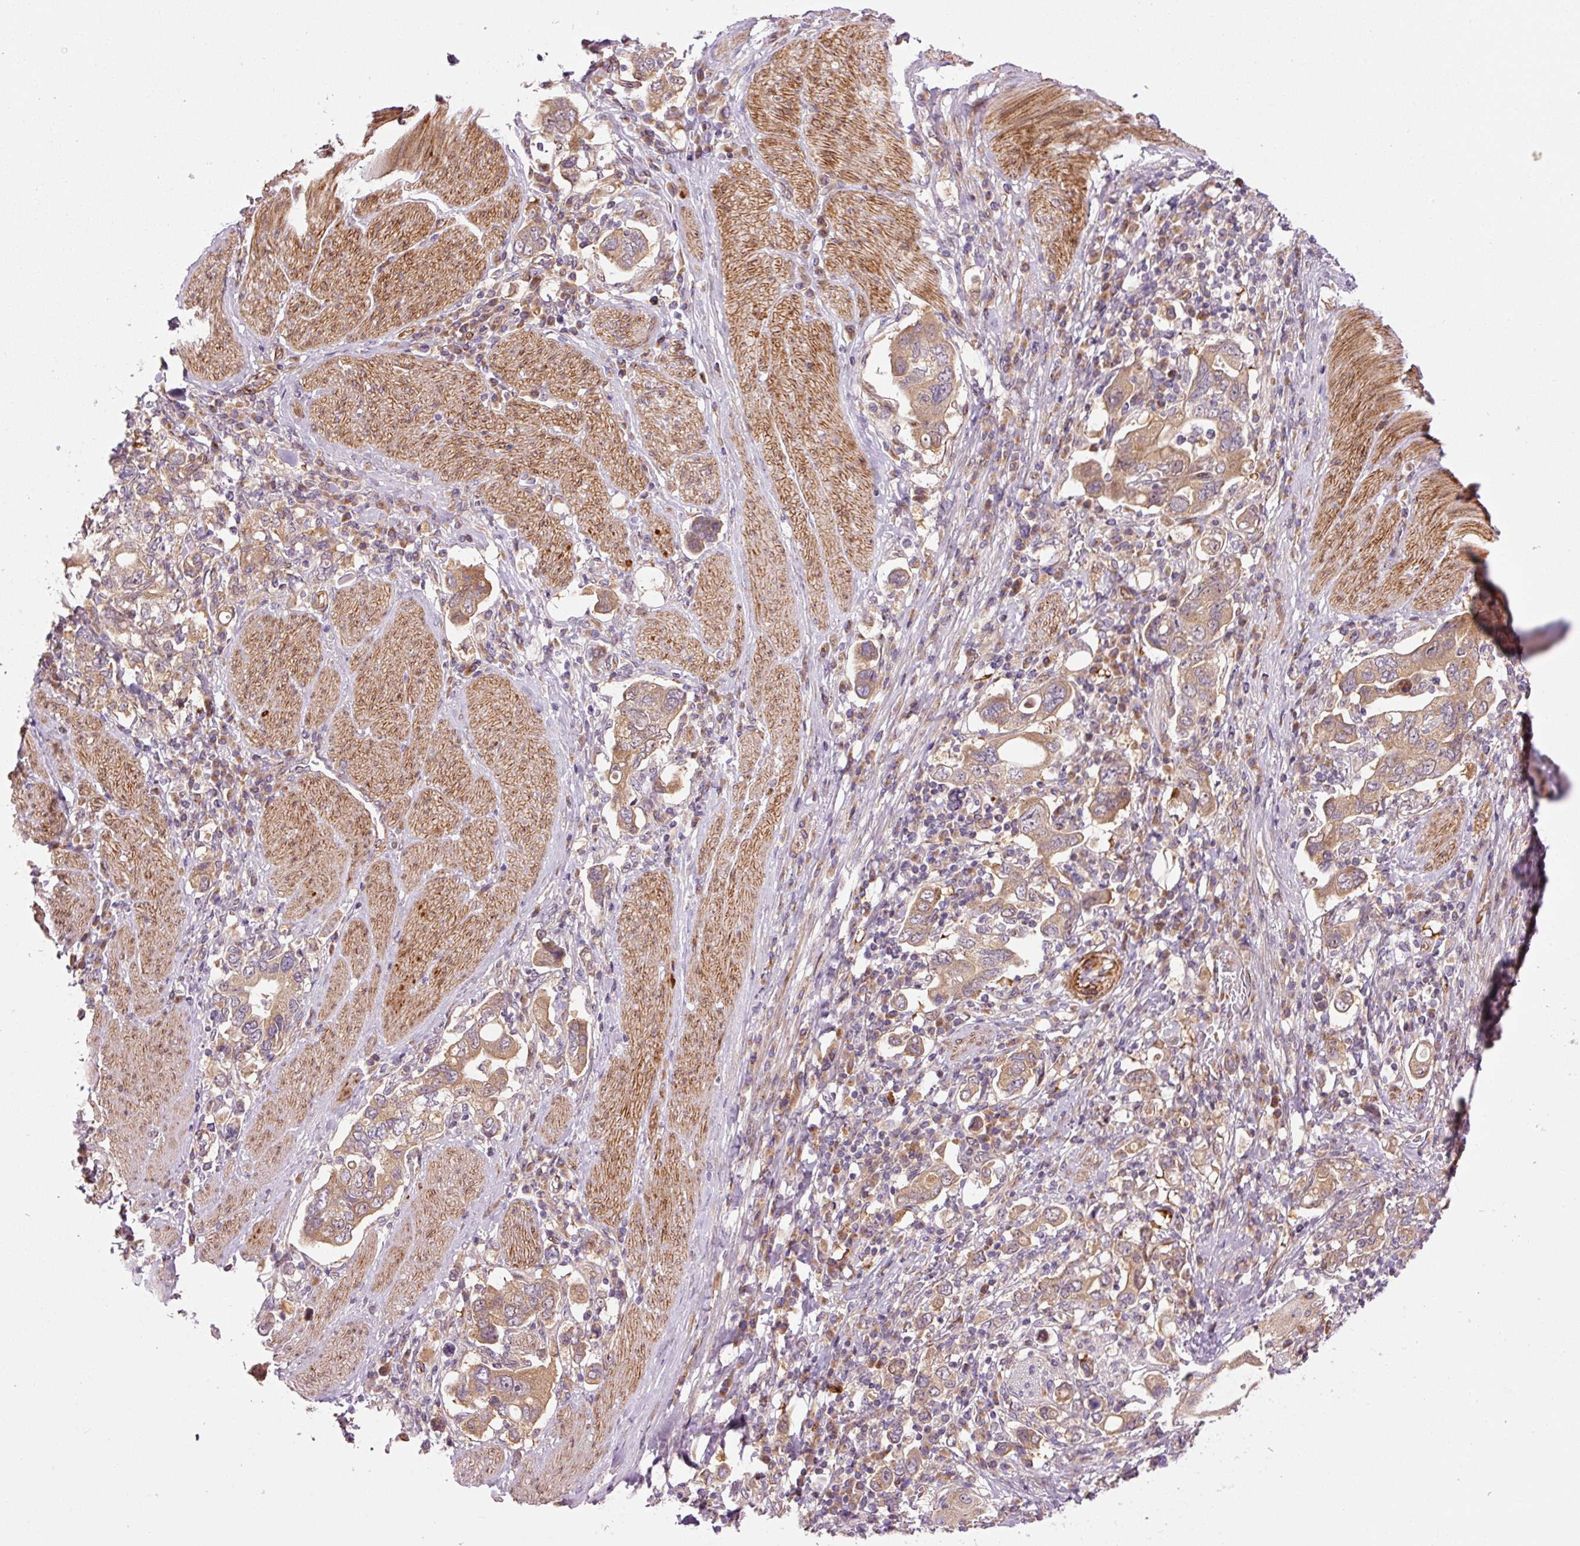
{"staining": {"intensity": "moderate", "quantity": ">75%", "location": "cytoplasmic/membranous"}, "tissue": "stomach cancer", "cell_type": "Tumor cells", "image_type": "cancer", "snomed": [{"axis": "morphology", "description": "Adenocarcinoma, NOS"}, {"axis": "topography", "description": "Stomach, upper"}, {"axis": "topography", "description": "Stomach"}], "caption": "This photomicrograph reveals IHC staining of human stomach cancer, with medium moderate cytoplasmic/membranous positivity in about >75% of tumor cells.", "gene": "PPP1R14B", "patient": {"sex": "male", "age": 62}}